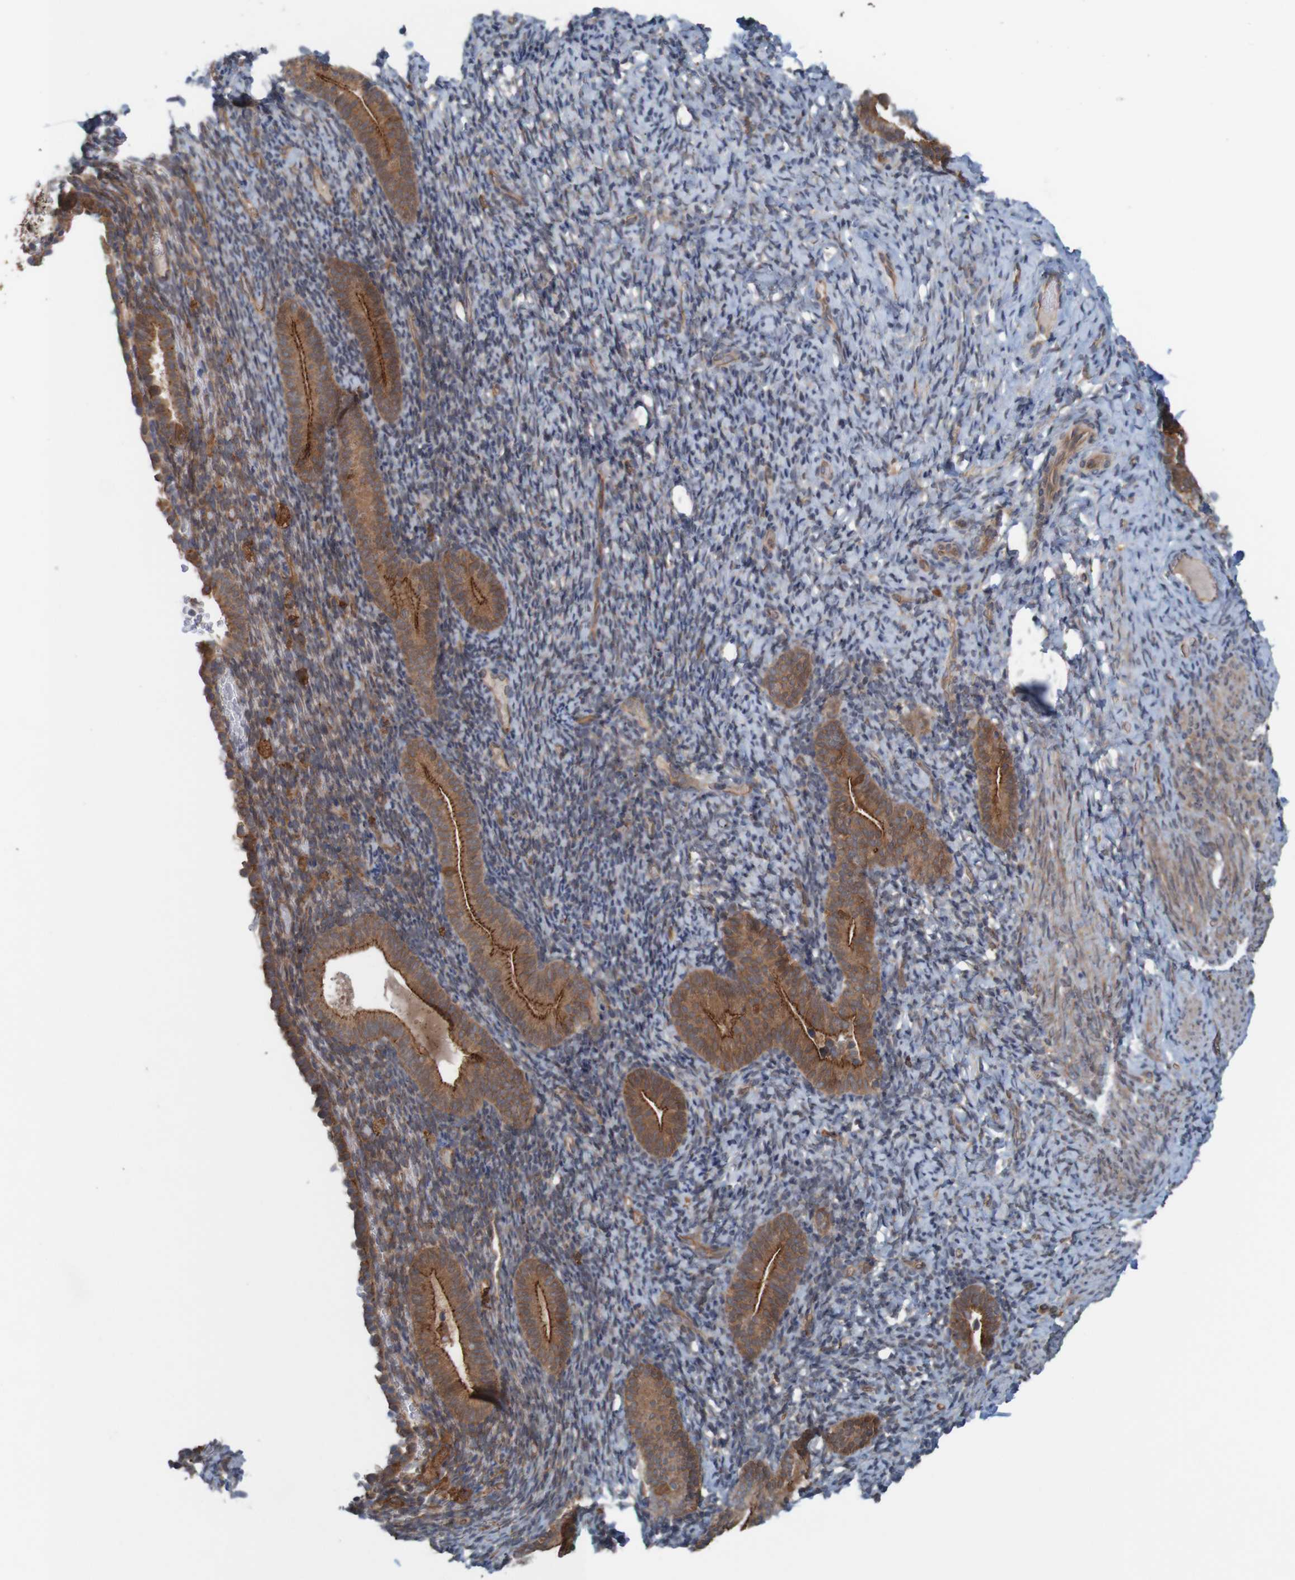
{"staining": {"intensity": "moderate", "quantity": "25%-75%", "location": "cytoplasmic/membranous"}, "tissue": "endometrium", "cell_type": "Cells in endometrial stroma", "image_type": "normal", "snomed": [{"axis": "morphology", "description": "Normal tissue, NOS"}, {"axis": "topography", "description": "Endometrium"}], "caption": "Cells in endometrial stroma exhibit moderate cytoplasmic/membranous positivity in about 25%-75% of cells in normal endometrium.", "gene": "ARHGEF11", "patient": {"sex": "female", "age": 51}}